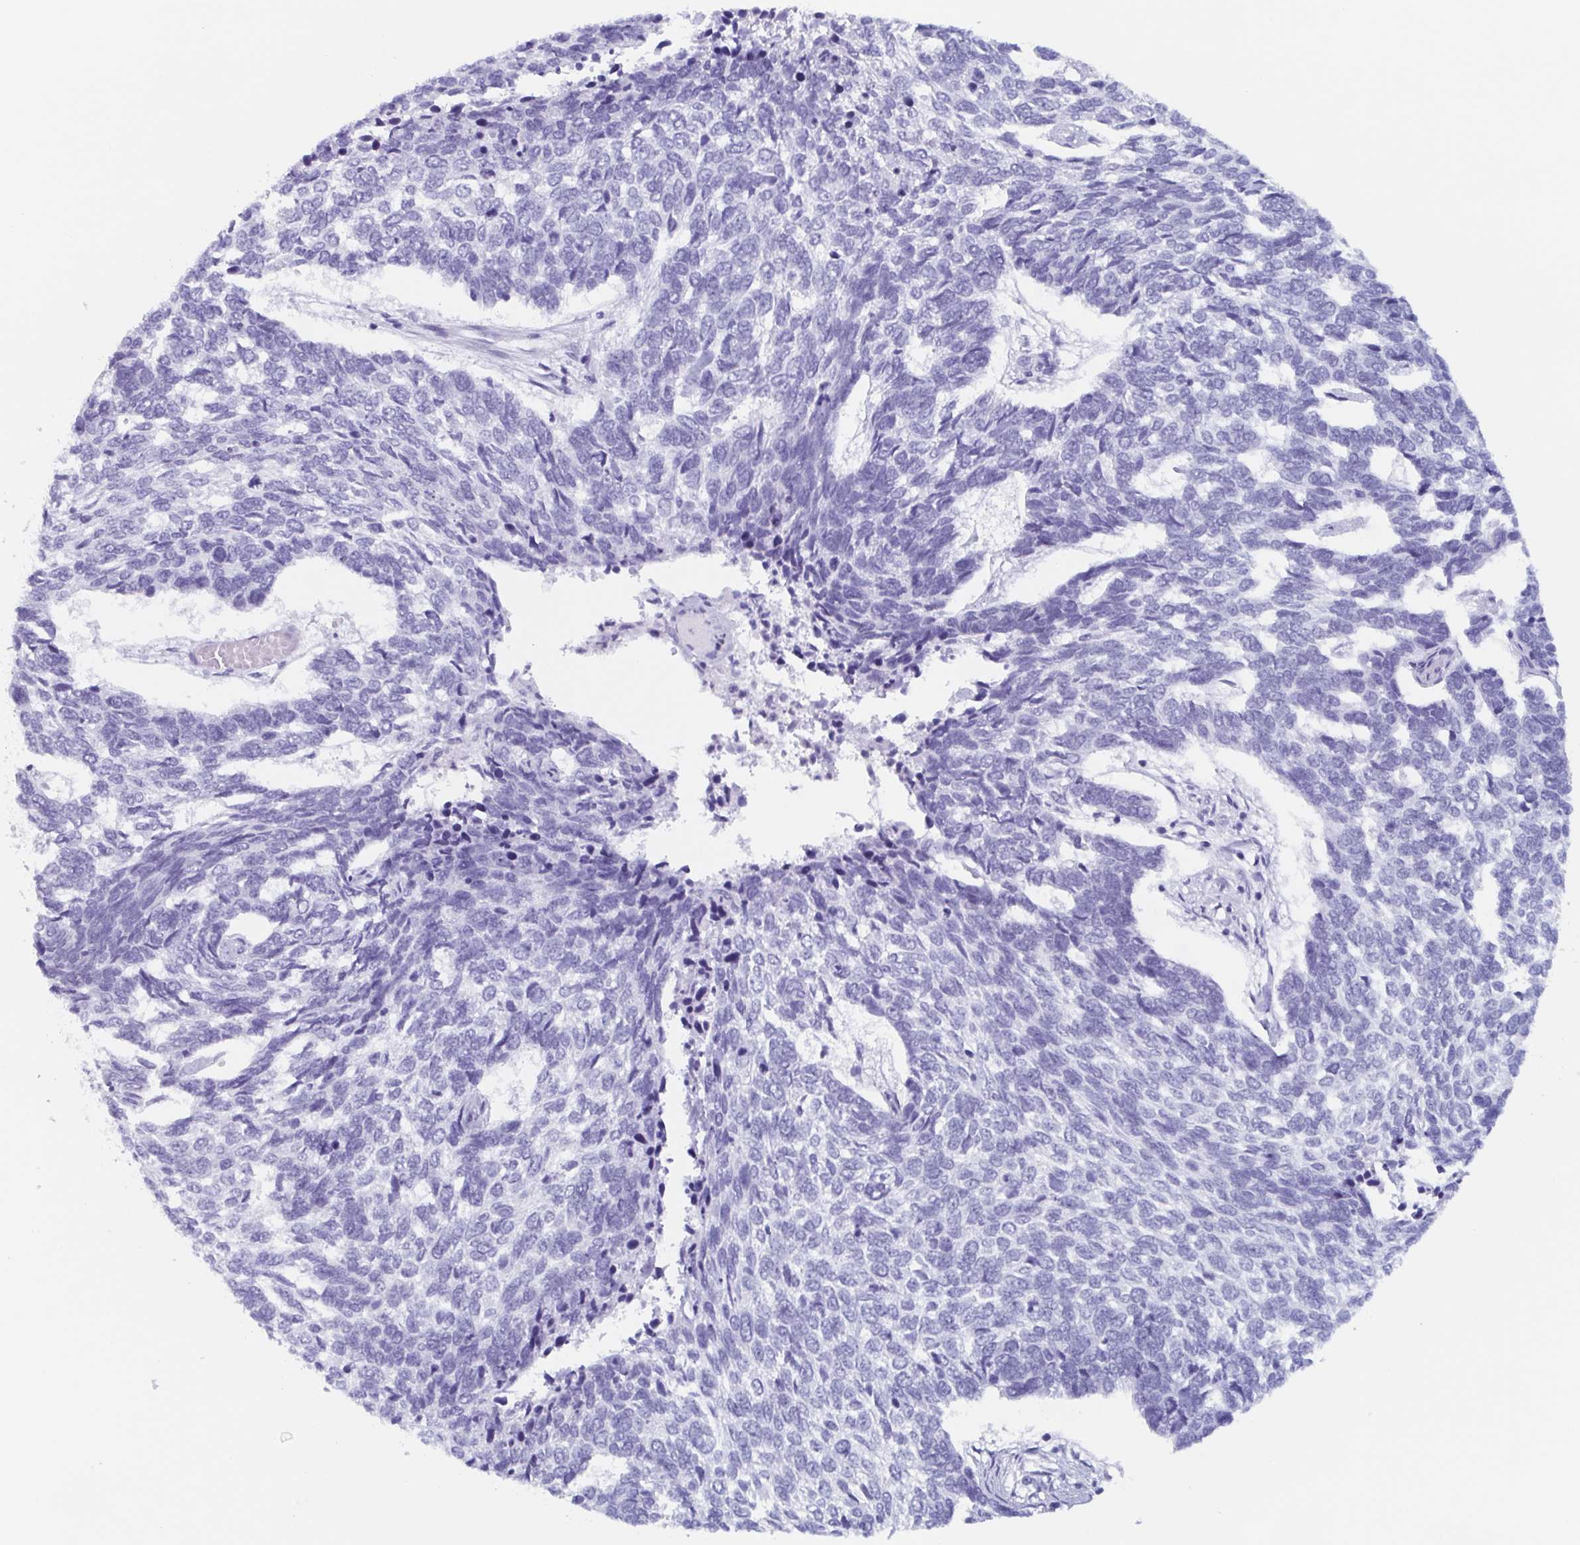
{"staining": {"intensity": "negative", "quantity": "none", "location": "none"}, "tissue": "skin cancer", "cell_type": "Tumor cells", "image_type": "cancer", "snomed": [{"axis": "morphology", "description": "Basal cell carcinoma"}, {"axis": "topography", "description": "Skin"}], "caption": "Immunohistochemistry image of neoplastic tissue: human basal cell carcinoma (skin) stained with DAB shows no significant protein positivity in tumor cells.", "gene": "BPI", "patient": {"sex": "female", "age": 65}}